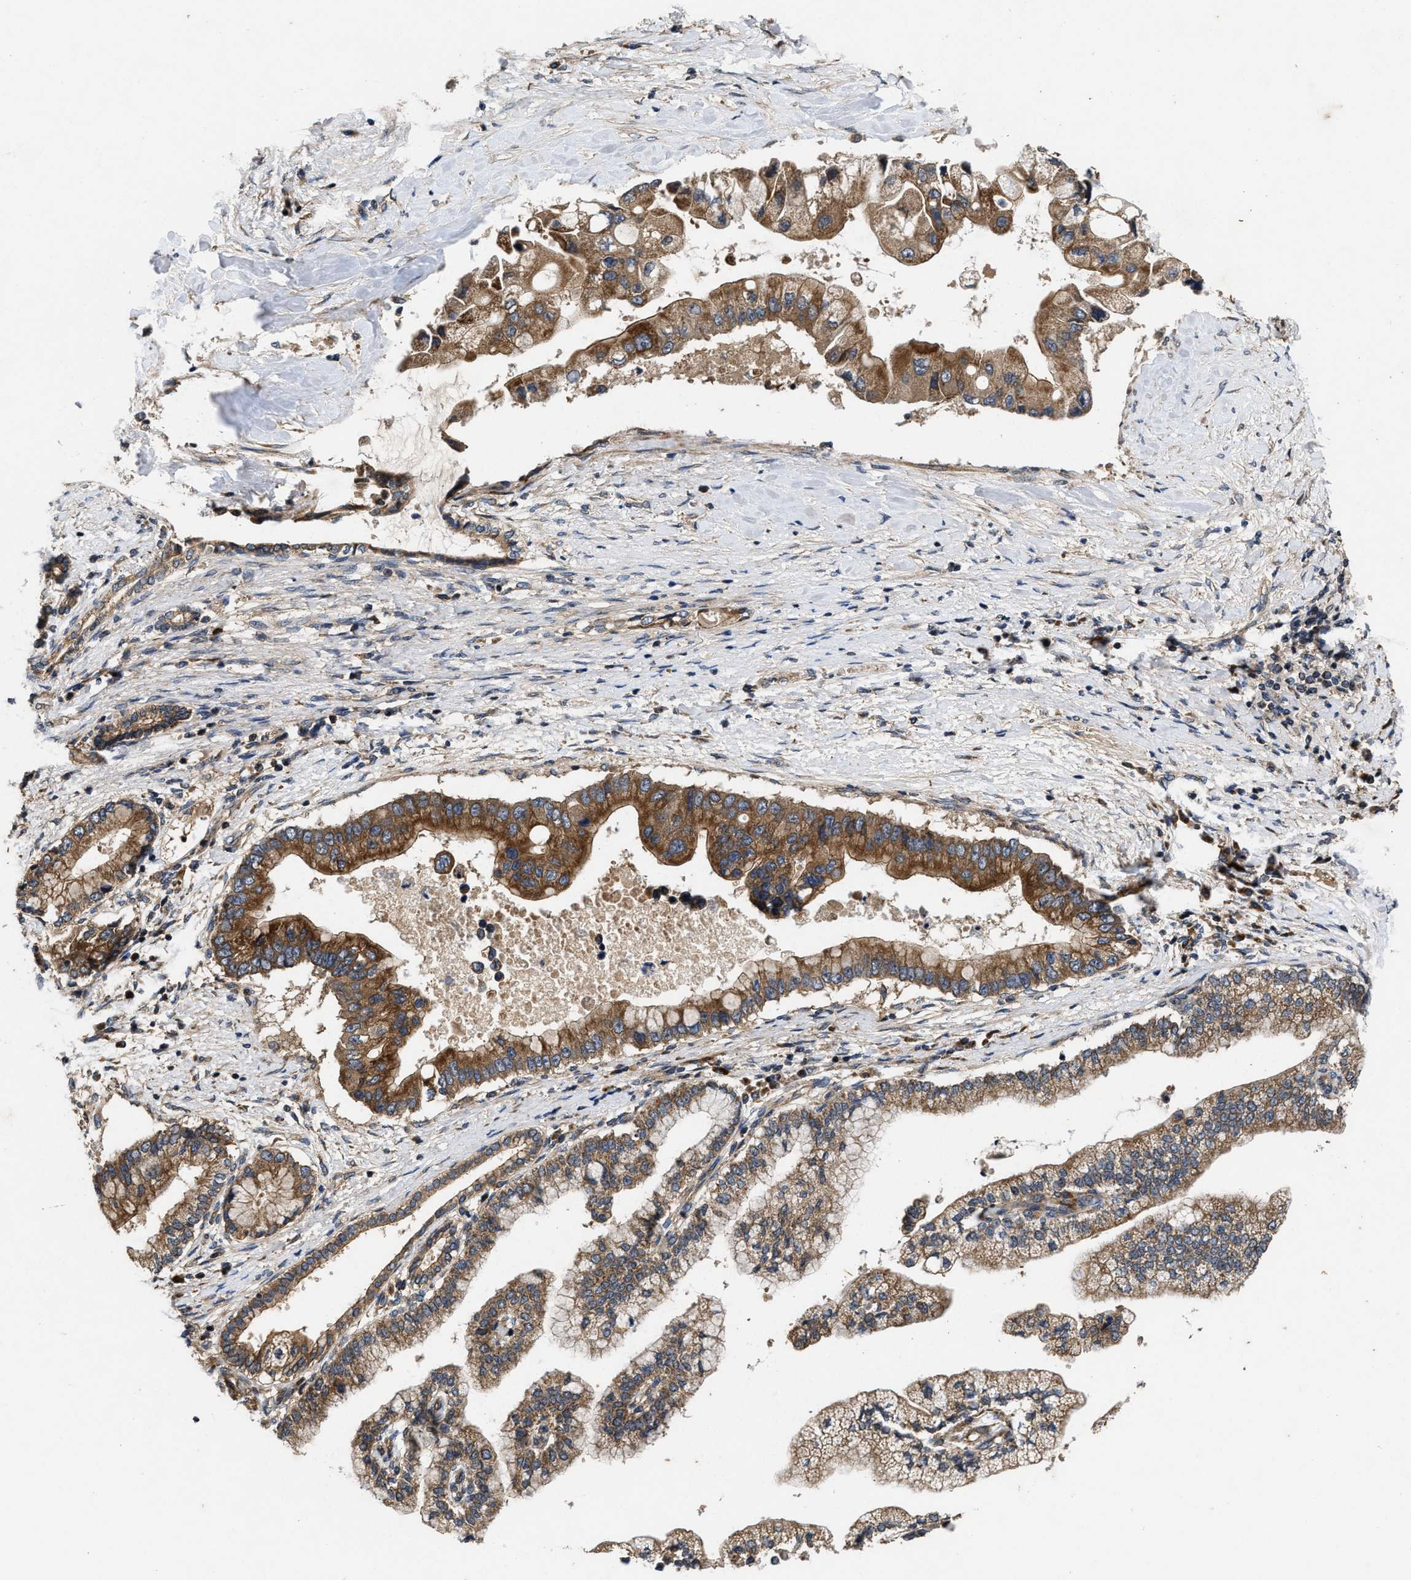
{"staining": {"intensity": "moderate", "quantity": ">75%", "location": "cytoplasmic/membranous"}, "tissue": "liver cancer", "cell_type": "Tumor cells", "image_type": "cancer", "snomed": [{"axis": "morphology", "description": "Cholangiocarcinoma"}, {"axis": "topography", "description": "Liver"}], "caption": "Human cholangiocarcinoma (liver) stained for a protein (brown) displays moderate cytoplasmic/membranous positive positivity in approximately >75% of tumor cells.", "gene": "EFNA4", "patient": {"sex": "male", "age": 50}}